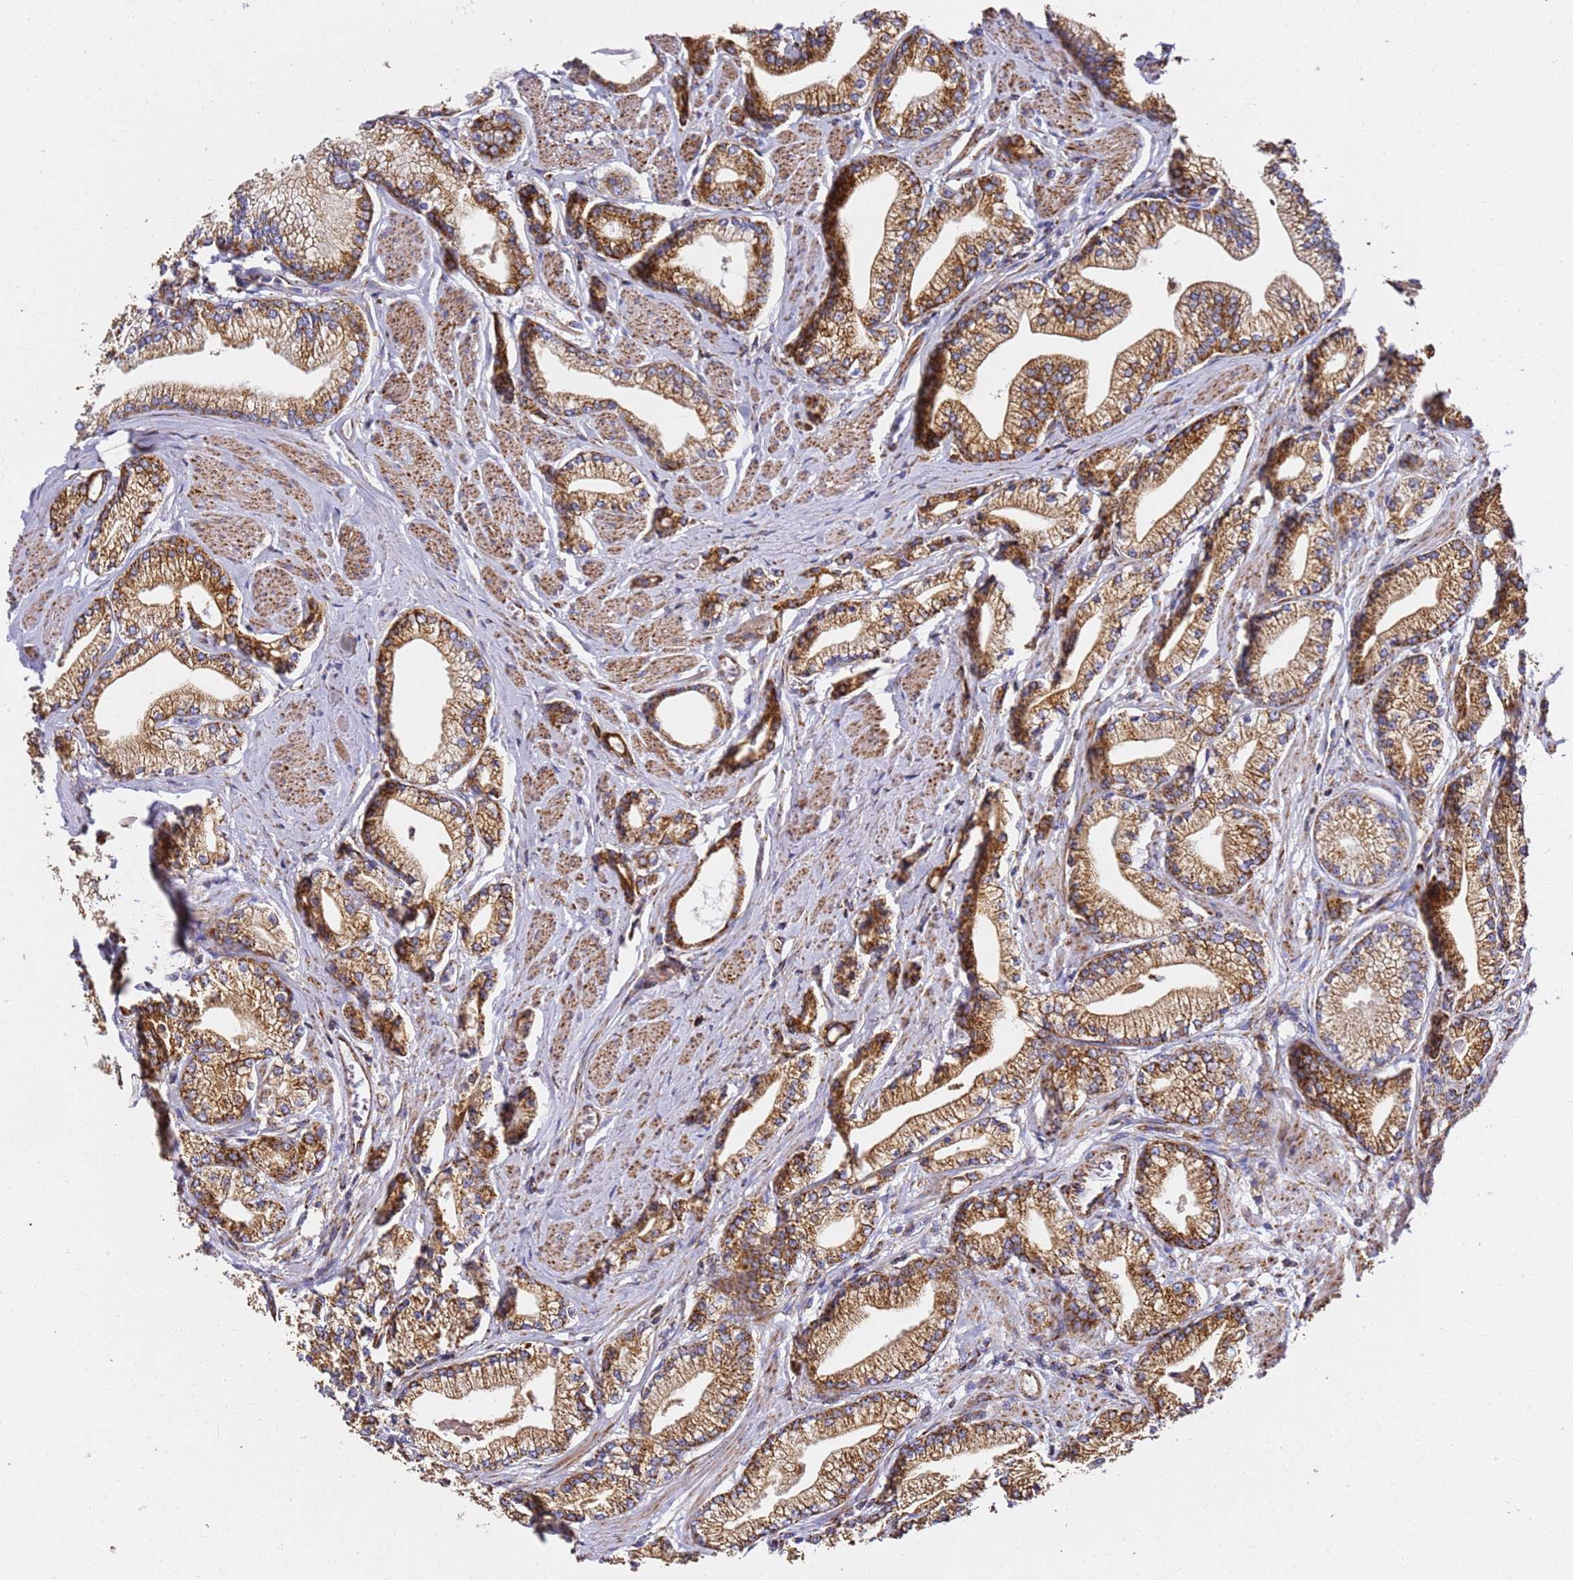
{"staining": {"intensity": "moderate", "quantity": ">75%", "location": "cytoplasmic/membranous"}, "tissue": "prostate cancer", "cell_type": "Tumor cells", "image_type": "cancer", "snomed": [{"axis": "morphology", "description": "Adenocarcinoma, High grade"}, {"axis": "topography", "description": "Prostate"}], "caption": "The immunohistochemical stain labels moderate cytoplasmic/membranous expression in tumor cells of prostate high-grade adenocarcinoma tissue.", "gene": "NDUFA3", "patient": {"sex": "male", "age": 67}}